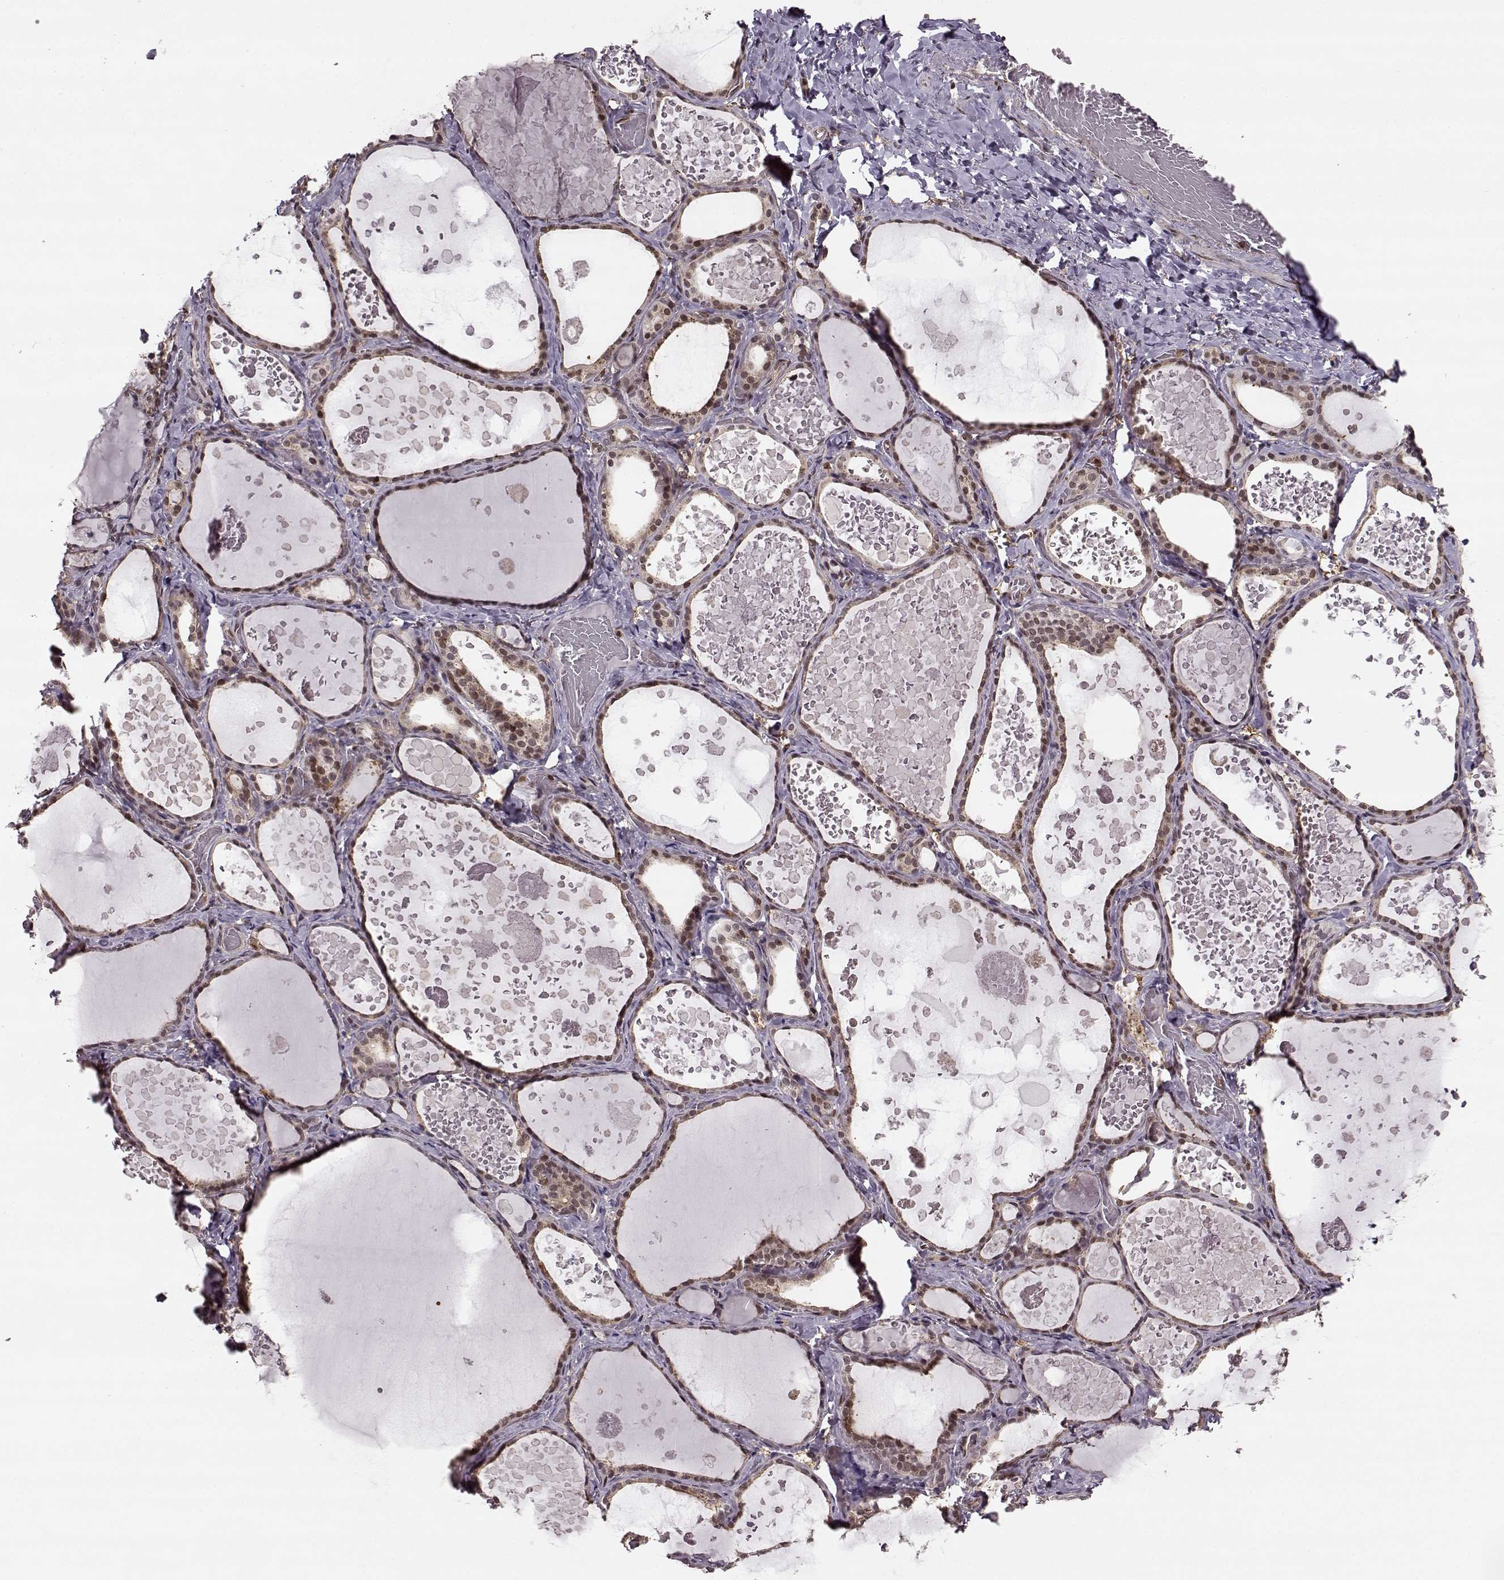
{"staining": {"intensity": "weak", "quantity": ">75%", "location": "cytoplasmic/membranous,nuclear"}, "tissue": "thyroid gland", "cell_type": "Glandular cells", "image_type": "normal", "snomed": [{"axis": "morphology", "description": "Normal tissue, NOS"}, {"axis": "topography", "description": "Thyroid gland"}], "caption": "A brown stain labels weak cytoplasmic/membranous,nuclear positivity of a protein in glandular cells of benign human thyroid gland.", "gene": "MFSD1", "patient": {"sex": "female", "age": 56}}